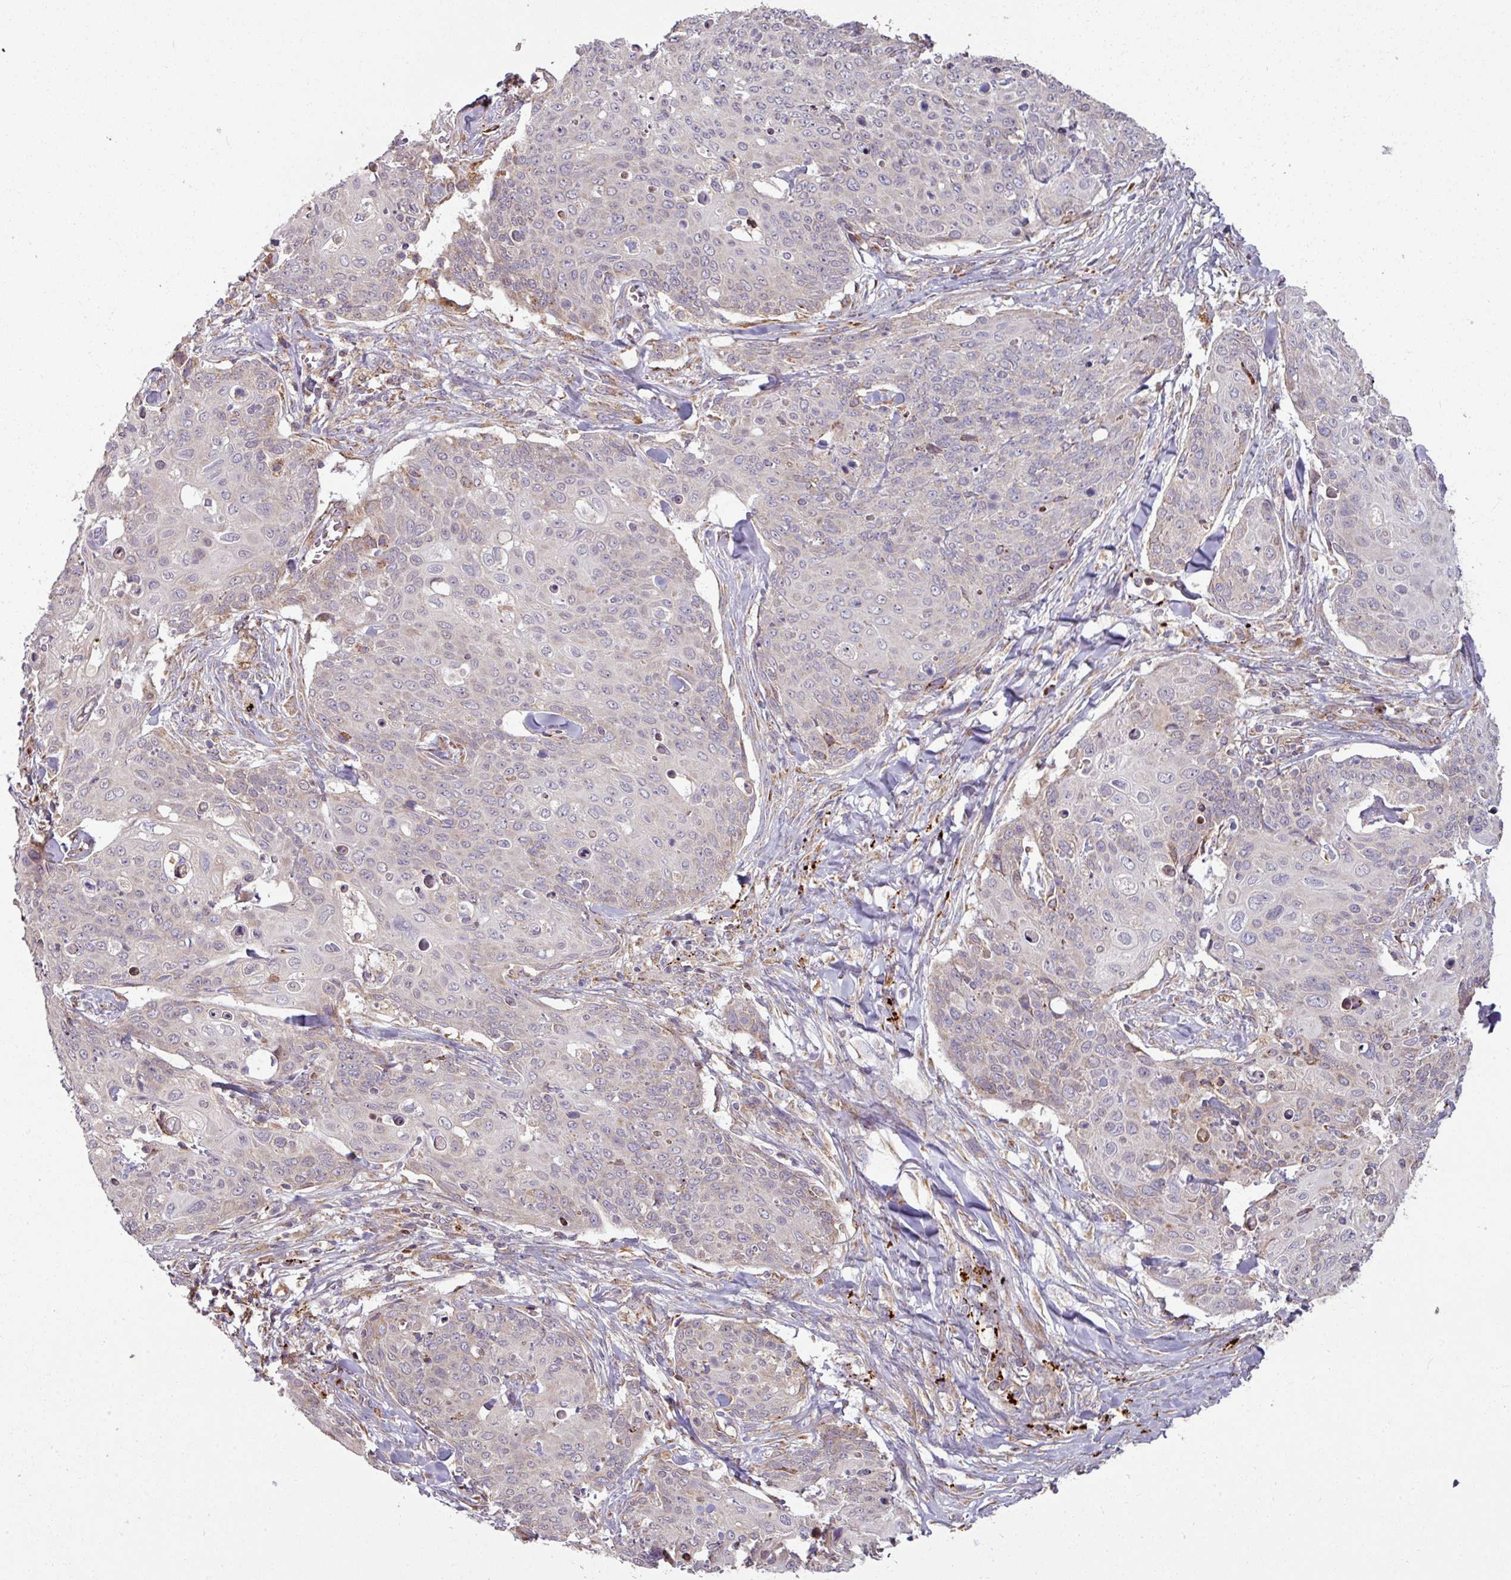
{"staining": {"intensity": "weak", "quantity": "<25%", "location": "cytoplasmic/membranous"}, "tissue": "skin cancer", "cell_type": "Tumor cells", "image_type": "cancer", "snomed": [{"axis": "morphology", "description": "Squamous cell carcinoma, NOS"}, {"axis": "topography", "description": "Skin"}, {"axis": "topography", "description": "Vulva"}], "caption": "Image shows no significant protein staining in tumor cells of squamous cell carcinoma (skin).", "gene": "MAGT1", "patient": {"sex": "female", "age": 85}}